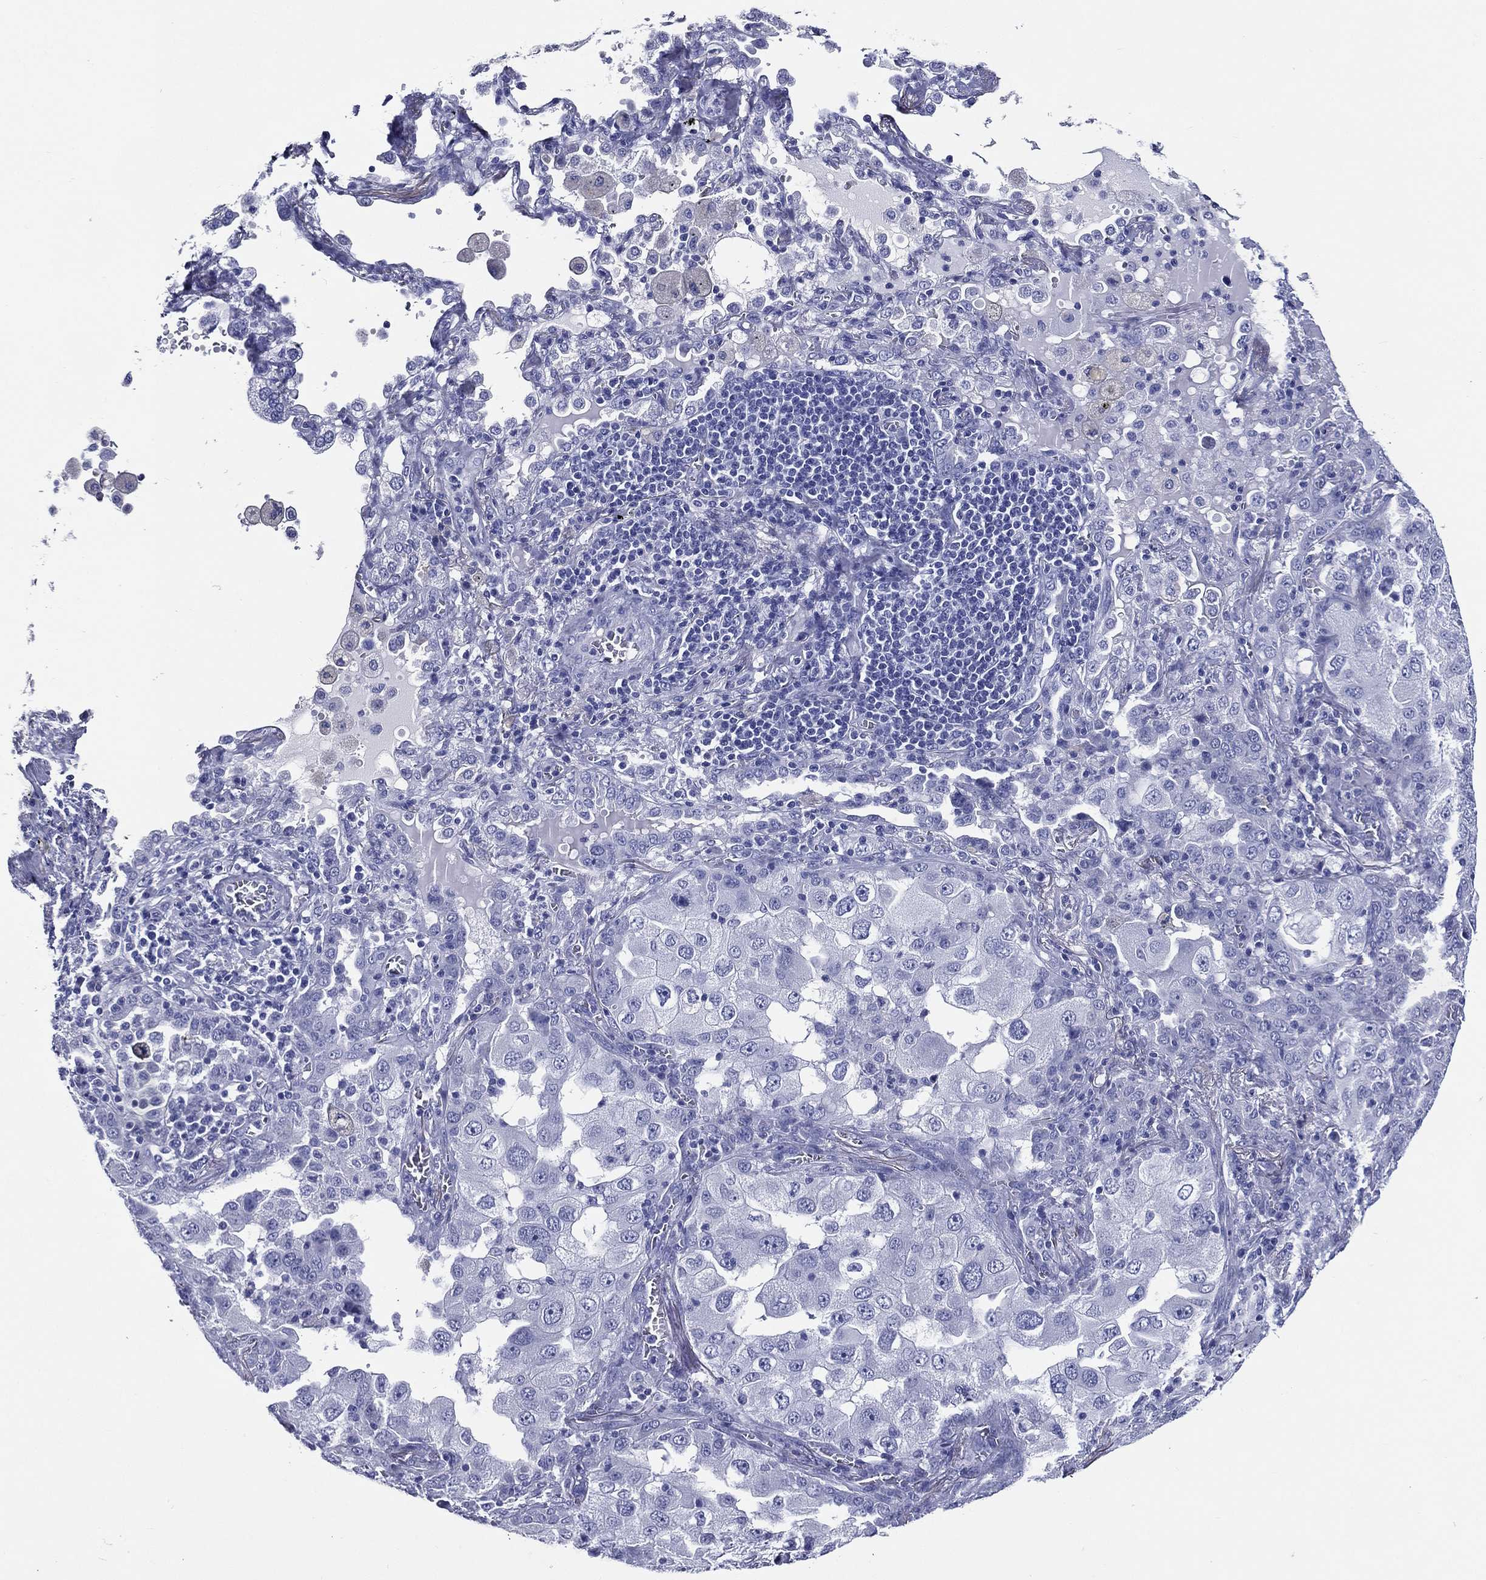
{"staining": {"intensity": "negative", "quantity": "none", "location": "none"}, "tissue": "lung cancer", "cell_type": "Tumor cells", "image_type": "cancer", "snomed": [{"axis": "morphology", "description": "Adenocarcinoma, NOS"}, {"axis": "topography", "description": "Lung"}], "caption": "This is a image of immunohistochemistry (IHC) staining of lung adenocarcinoma, which shows no staining in tumor cells.", "gene": "ACE2", "patient": {"sex": "female", "age": 61}}